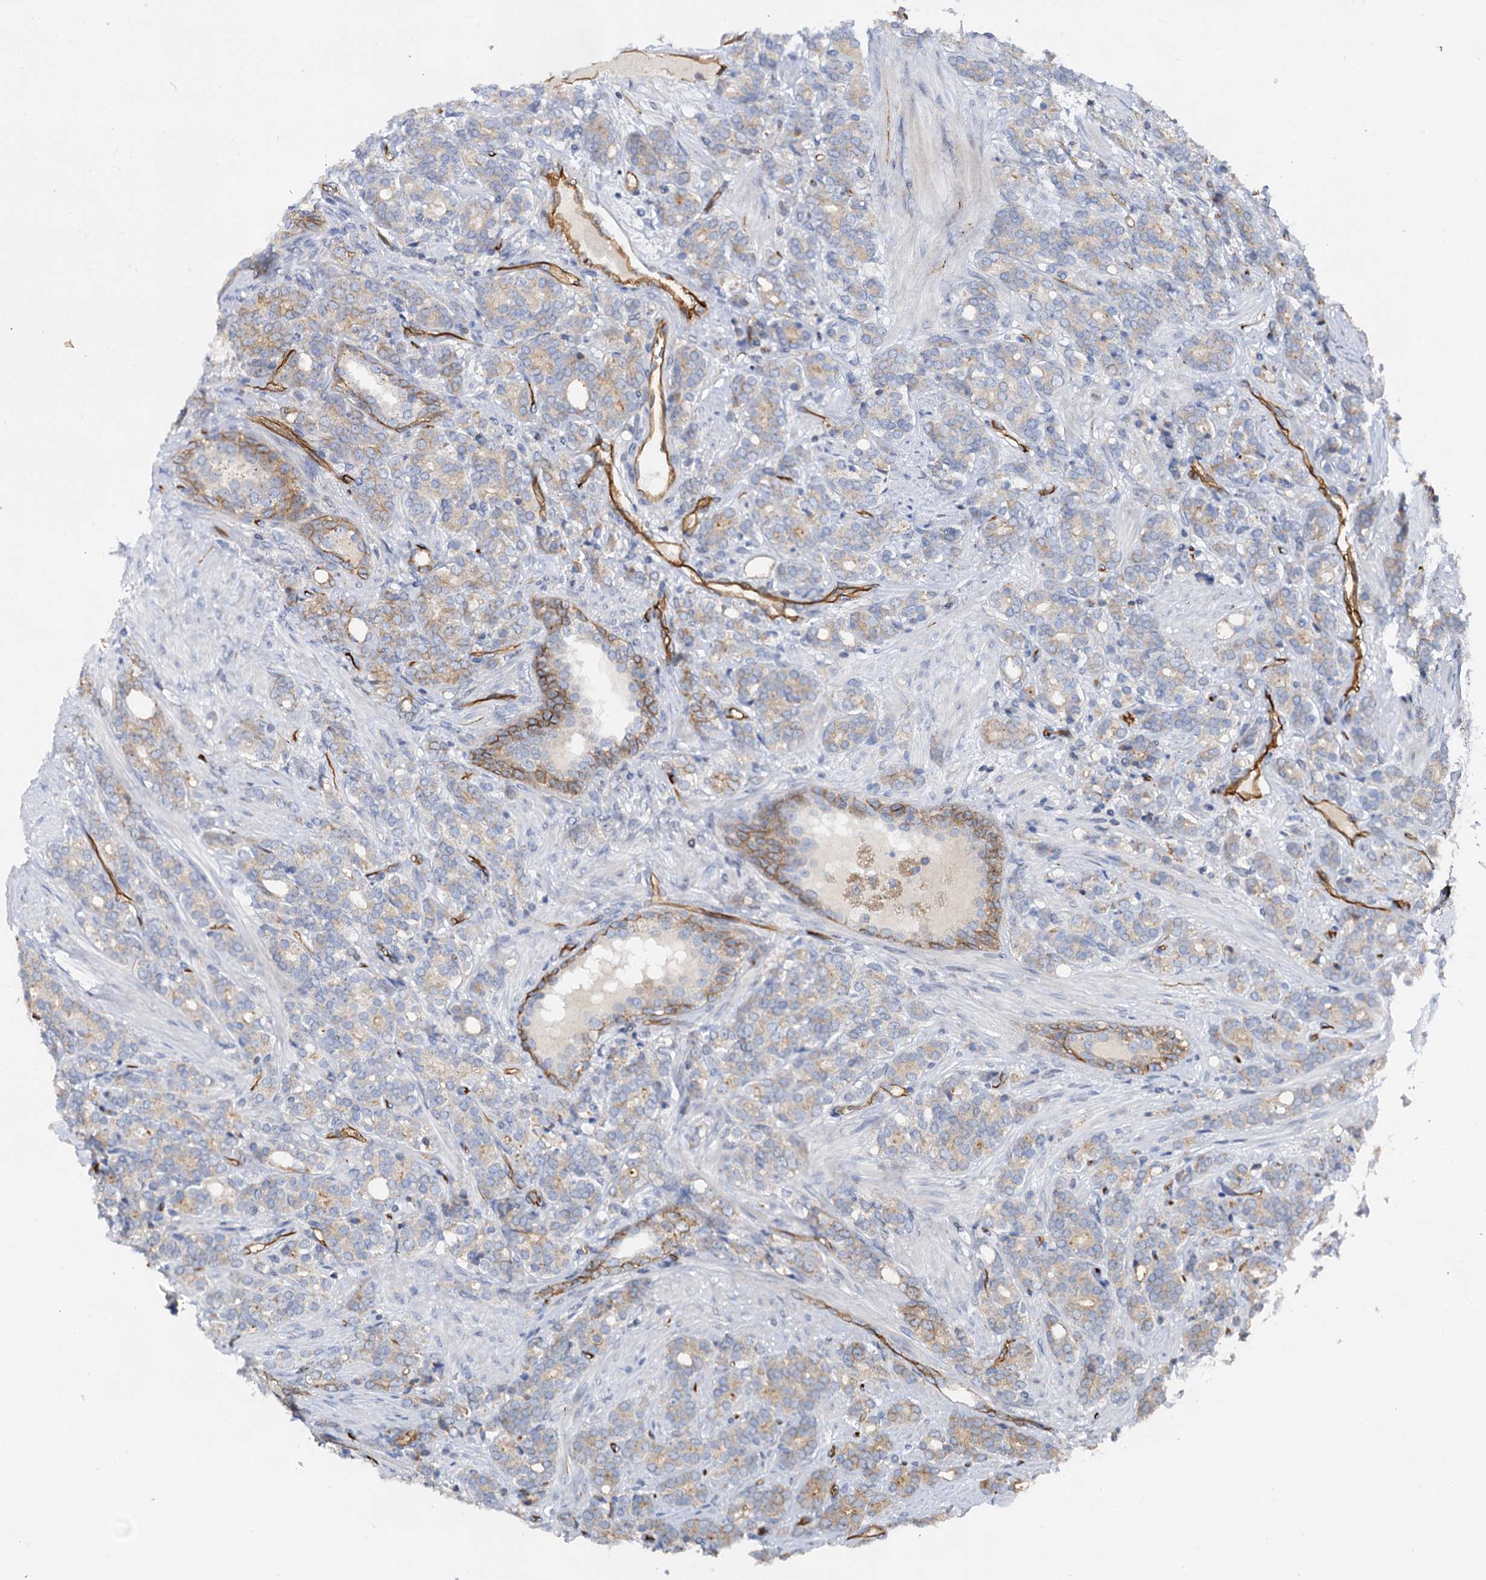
{"staining": {"intensity": "moderate", "quantity": "<25%", "location": "cytoplasmic/membranous"}, "tissue": "prostate cancer", "cell_type": "Tumor cells", "image_type": "cancer", "snomed": [{"axis": "morphology", "description": "Adenocarcinoma, High grade"}, {"axis": "topography", "description": "Prostate"}], "caption": "Protein staining demonstrates moderate cytoplasmic/membranous expression in about <25% of tumor cells in prostate high-grade adenocarcinoma. The staining is performed using DAB (3,3'-diaminobenzidine) brown chromogen to label protein expression. The nuclei are counter-stained blue using hematoxylin.", "gene": "ABLIM1", "patient": {"sex": "male", "age": 62}}